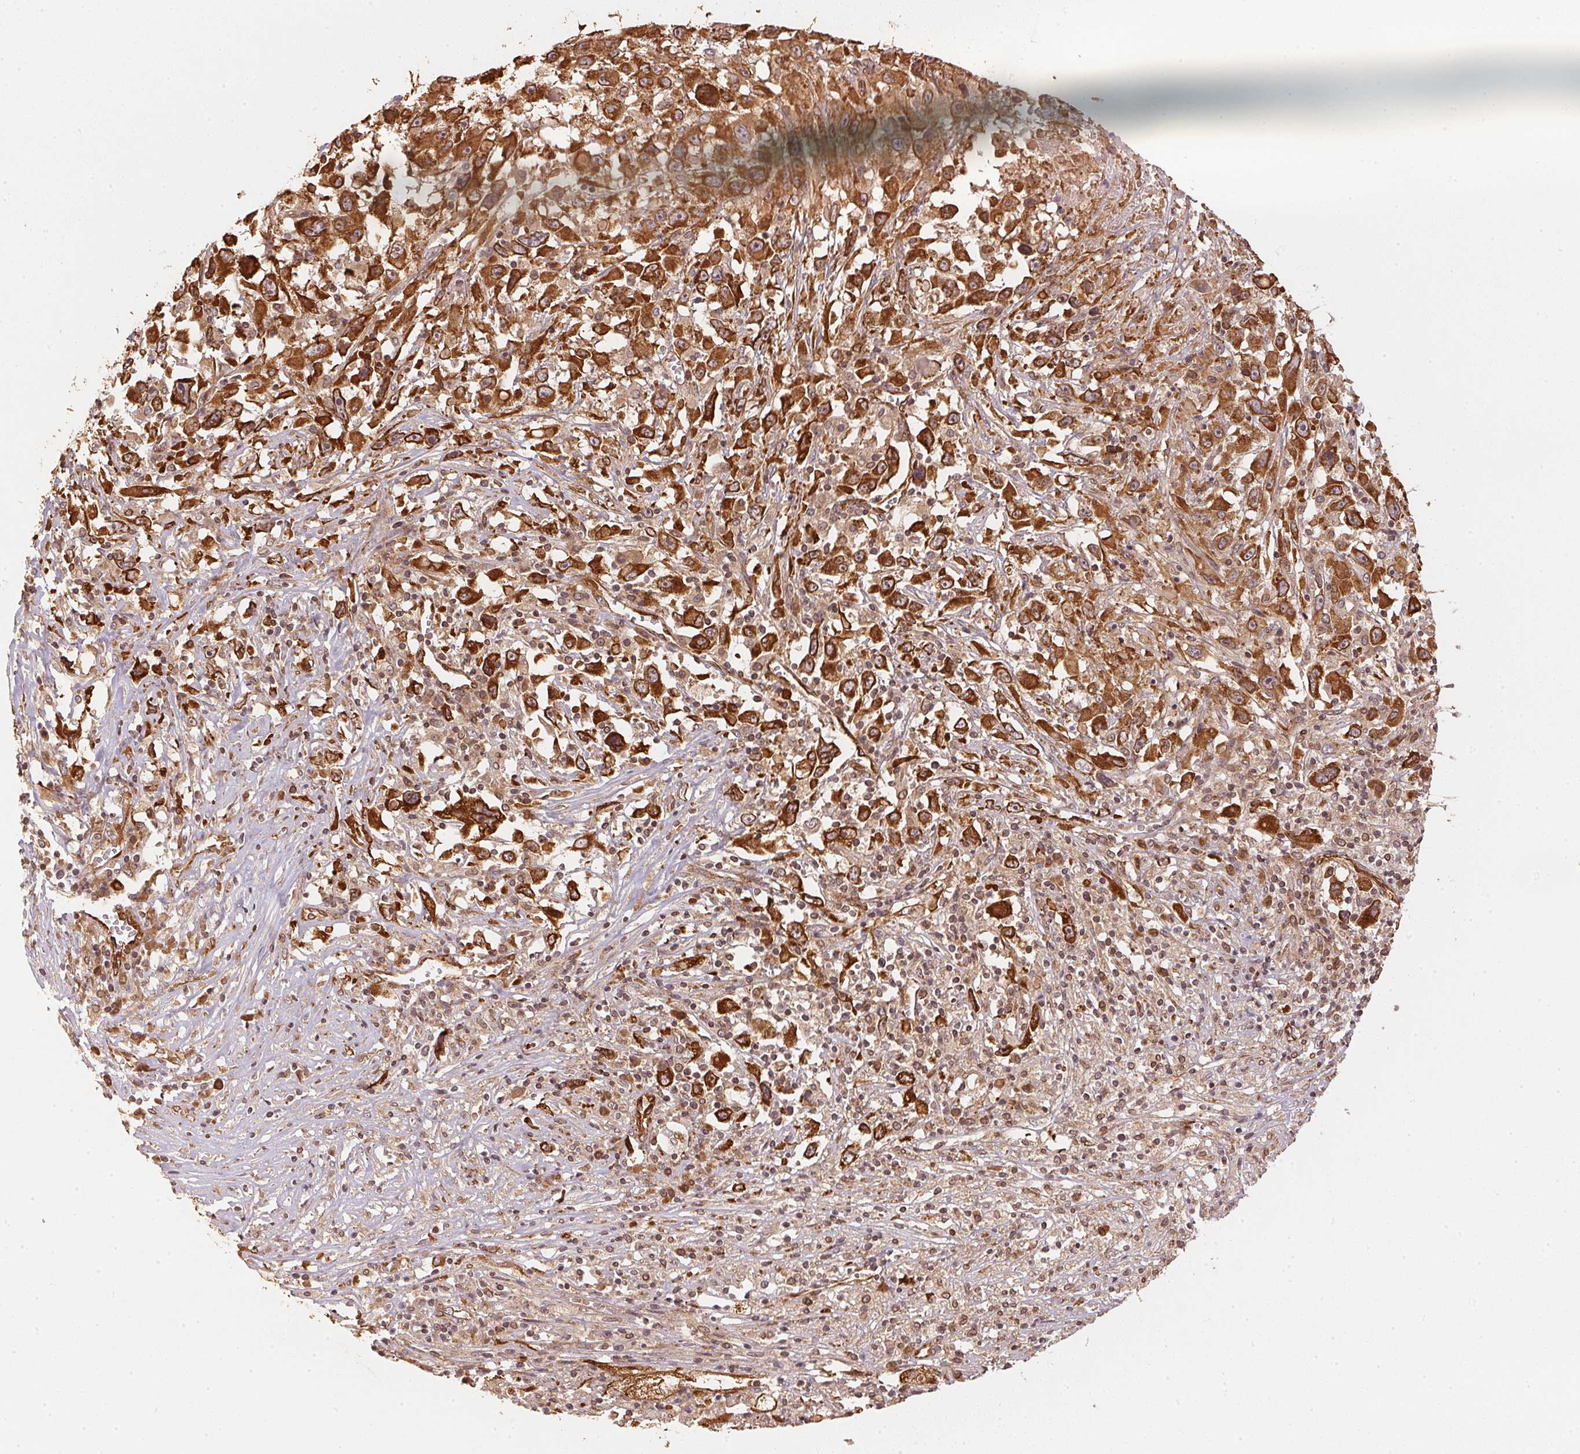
{"staining": {"intensity": "strong", "quantity": ">75%", "location": "cytoplasmic/membranous"}, "tissue": "melanoma", "cell_type": "Tumor cells", "image_type": "cancer", "snomed": [{"axis": "morphology", "description": "Malignant melanoma, Metastatic site"}, {"axis": "topography", "description": "Soft tissue"}], "caption": "DAB immunohistochemical staining of human malignant melanoma (metastatic site) reveals strong cytoplasmic/membranous protein expression in approximately >75% of tumor cells. (IHC, brightfield microscopy, high magnification).", "gene": "STRN4", "patient": {"sex": "male", "age": 50}}